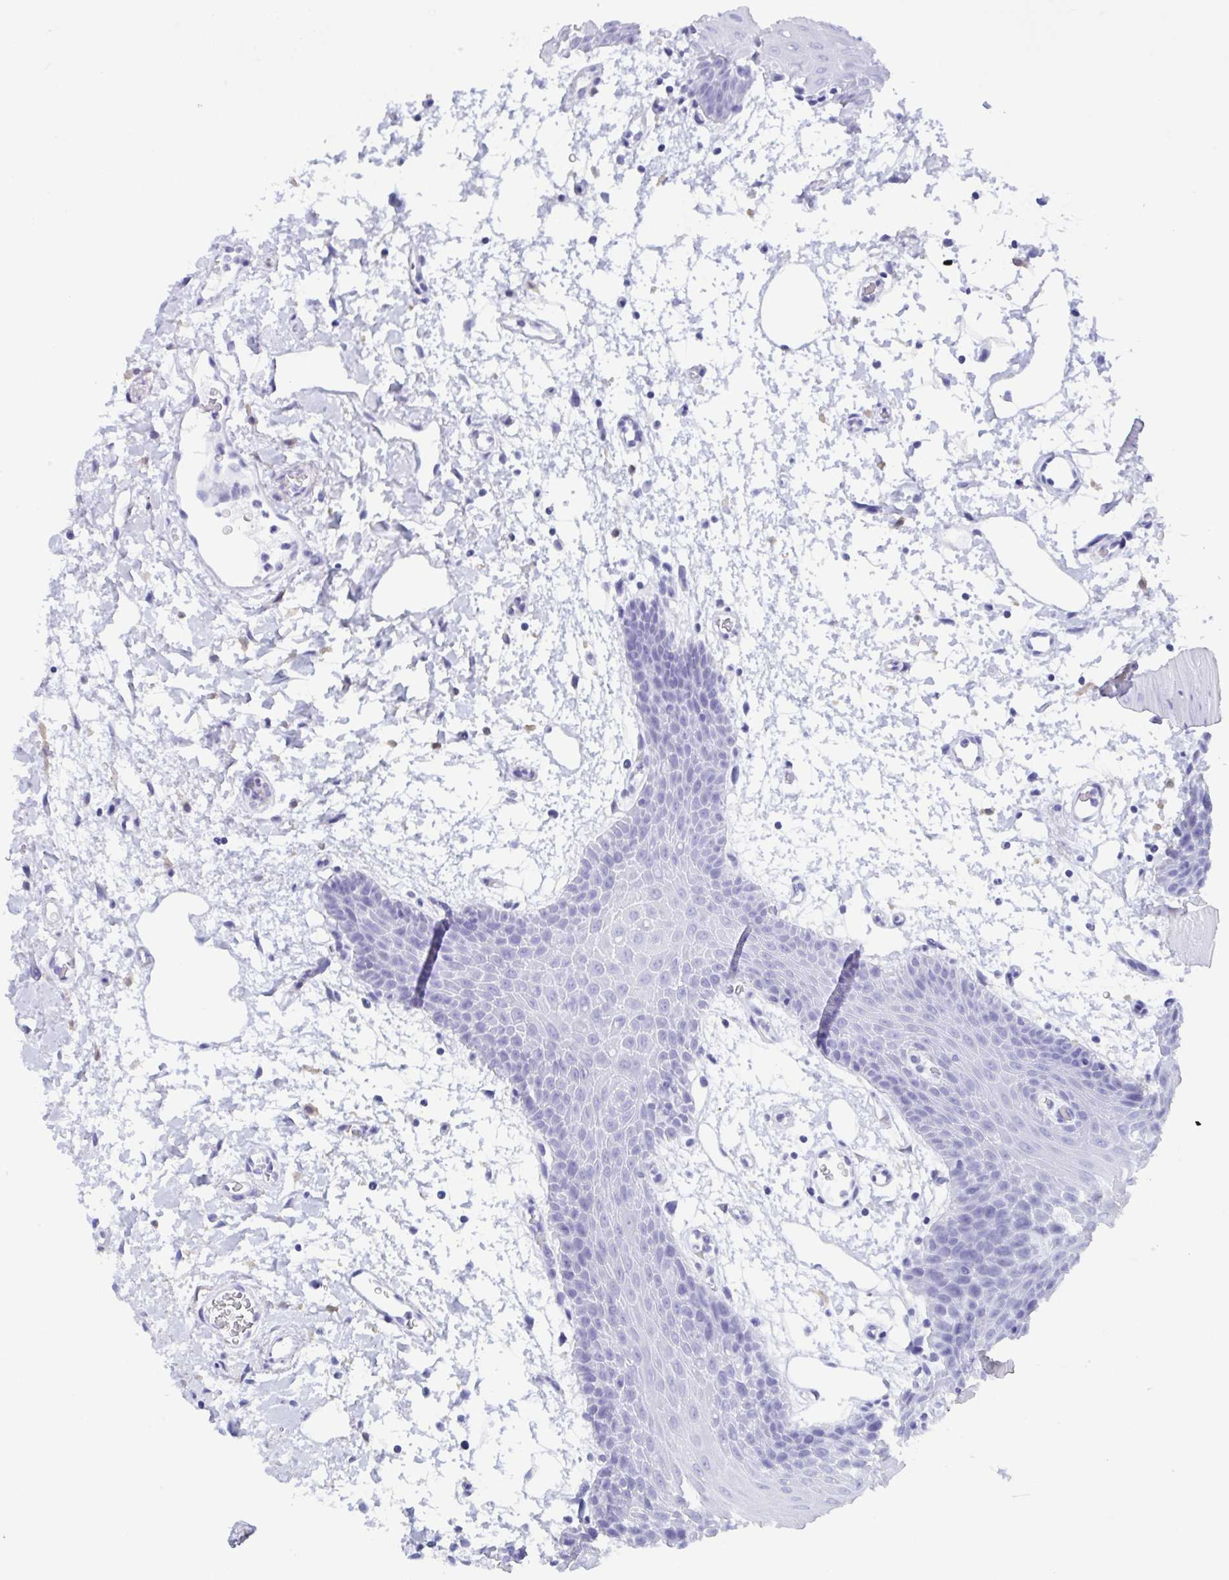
{"staining": {"intensity": "negative", "quantity": "none", "location": "none"}, "tissue": "oral mucosa", "cell_type": "Squamous epithelial cells", "image_type": "normal", "snomed": [{"axis": "morphology", "description": "Normal tissue, NOS"}, {"axis": "topography", "description": "Oral tissue"}], "caption": "Protein analysis of normal oral mucosa displays no significant expression in squamous epithelial cells. (DAB immunohistochemistry (IHC) visualized using brightfield microscopy, high magnification).", "gene": "ZNF850", "patient": {"sex": "female", "age": 59}}